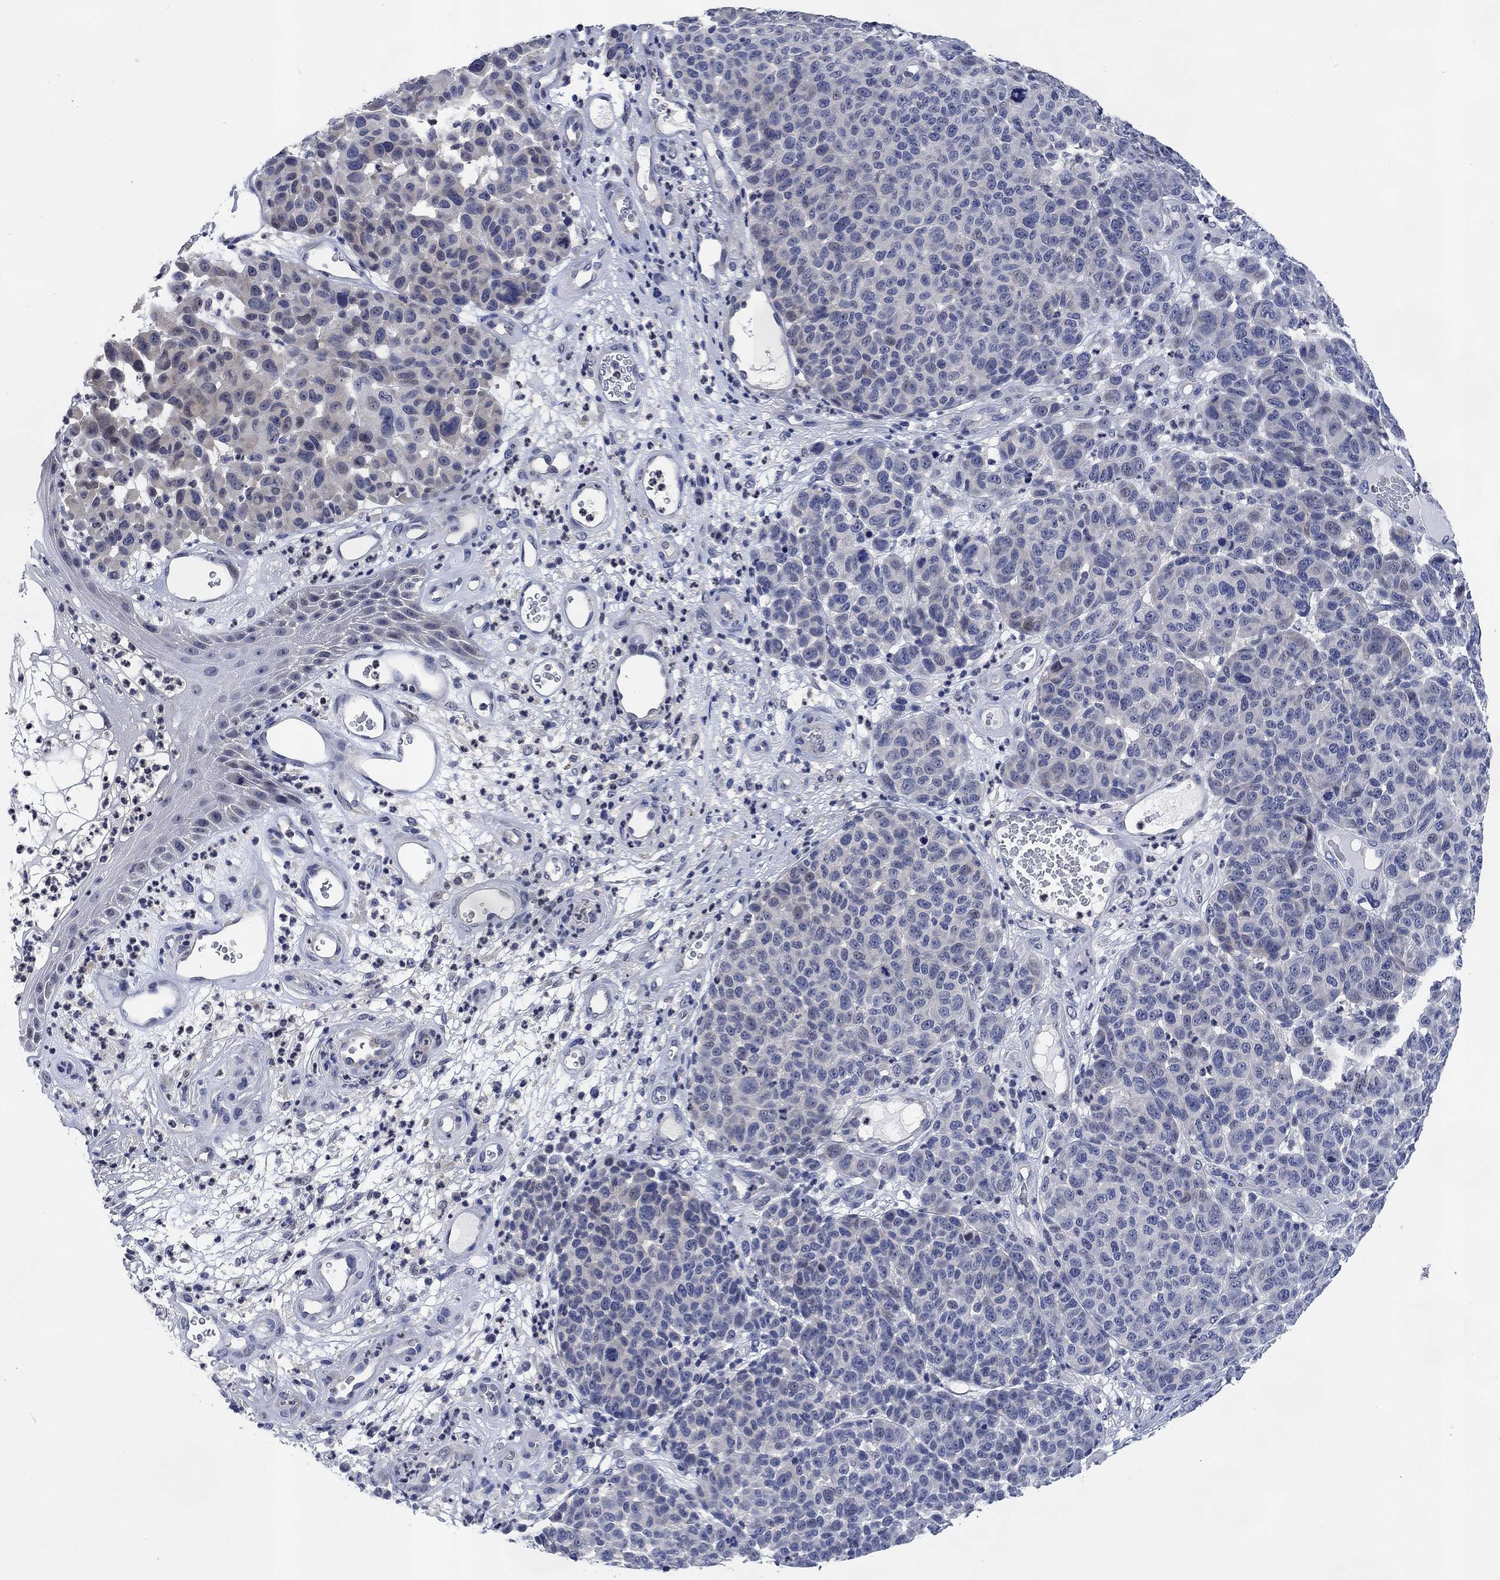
{"staining": {"intensity": "negative", "quantity": "none", "location": "none"}, "tissue": "melanoma", "cell_type": "Tumor cells", "image_type": "cancer", "snomed": [{"axis": "morphology", "description": "Malignant melanoma, NOS"}, {"axis": "topography", "description": "Skin"}], "caption": "Malignant melanoma stained for a protein using IHC demonstrates no expression tumor cells.", "gene": "DAZL", "patient": {"sex": "male", "age": 59}}